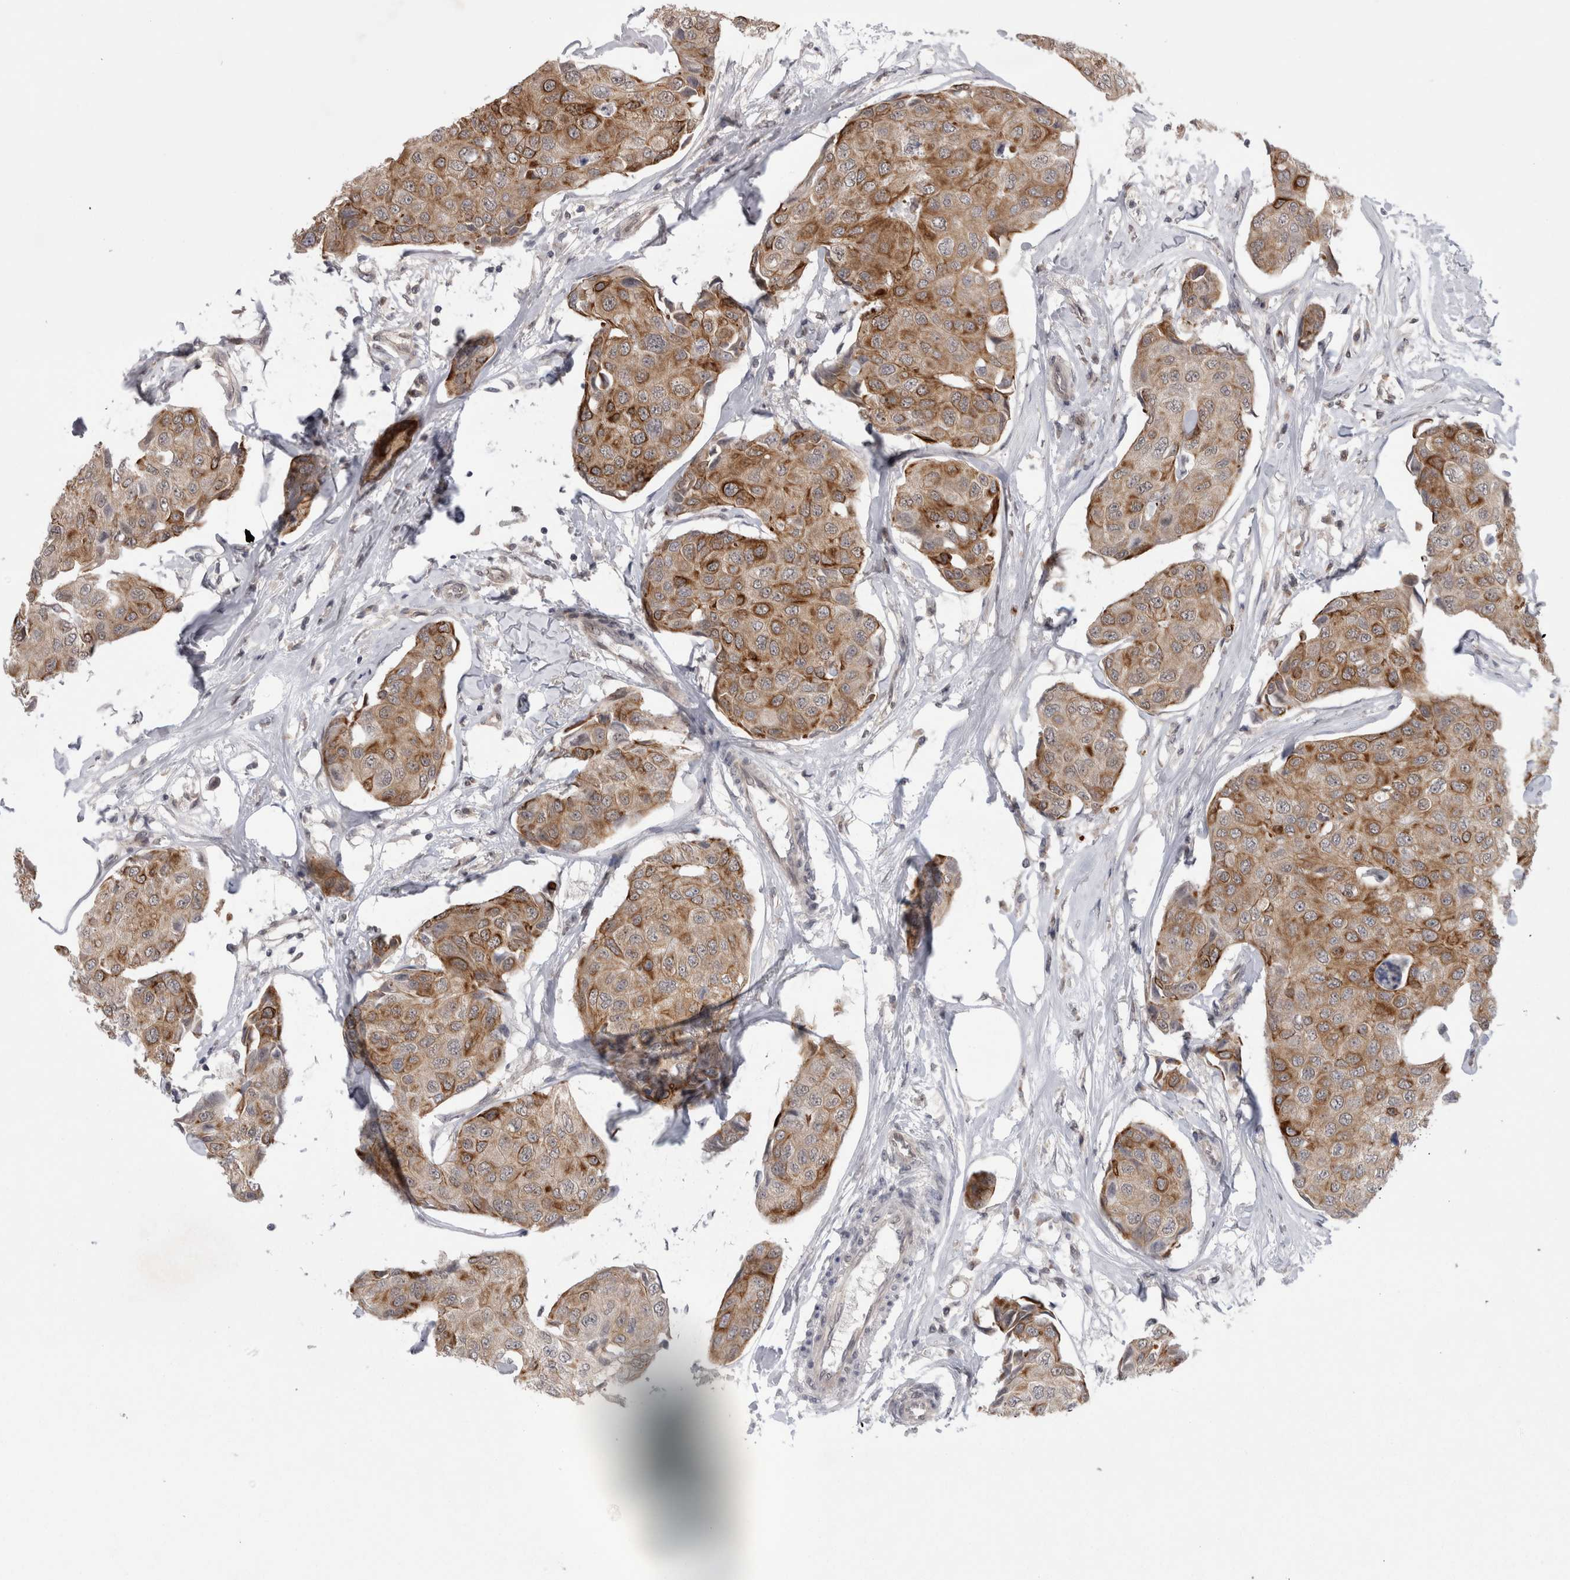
{"staining": {"intensity": "moderate", "quantity": "25%-75%", "location": "cytoplasmic/membranous"}, "tissue": "breast cancer", "cell_type": "Tumor cells", "image_type": "cancer", "snomed": [{"axis": "morphology", "description": "Duct carcinoma"}, {"axis": "topography", "description": "Breast"}], "caption": "Immunohistochemical staining of breast cancer (invasive ductal carcinoma) displays moderate cytoplasmic/membranous protein expression in about 25%-75% of tumor cells. (brown staining indicates protein expression, while blue staining denotes nuclei).", "gene": "ZNF341", "patient": {"sex": "female", "age": 80}}